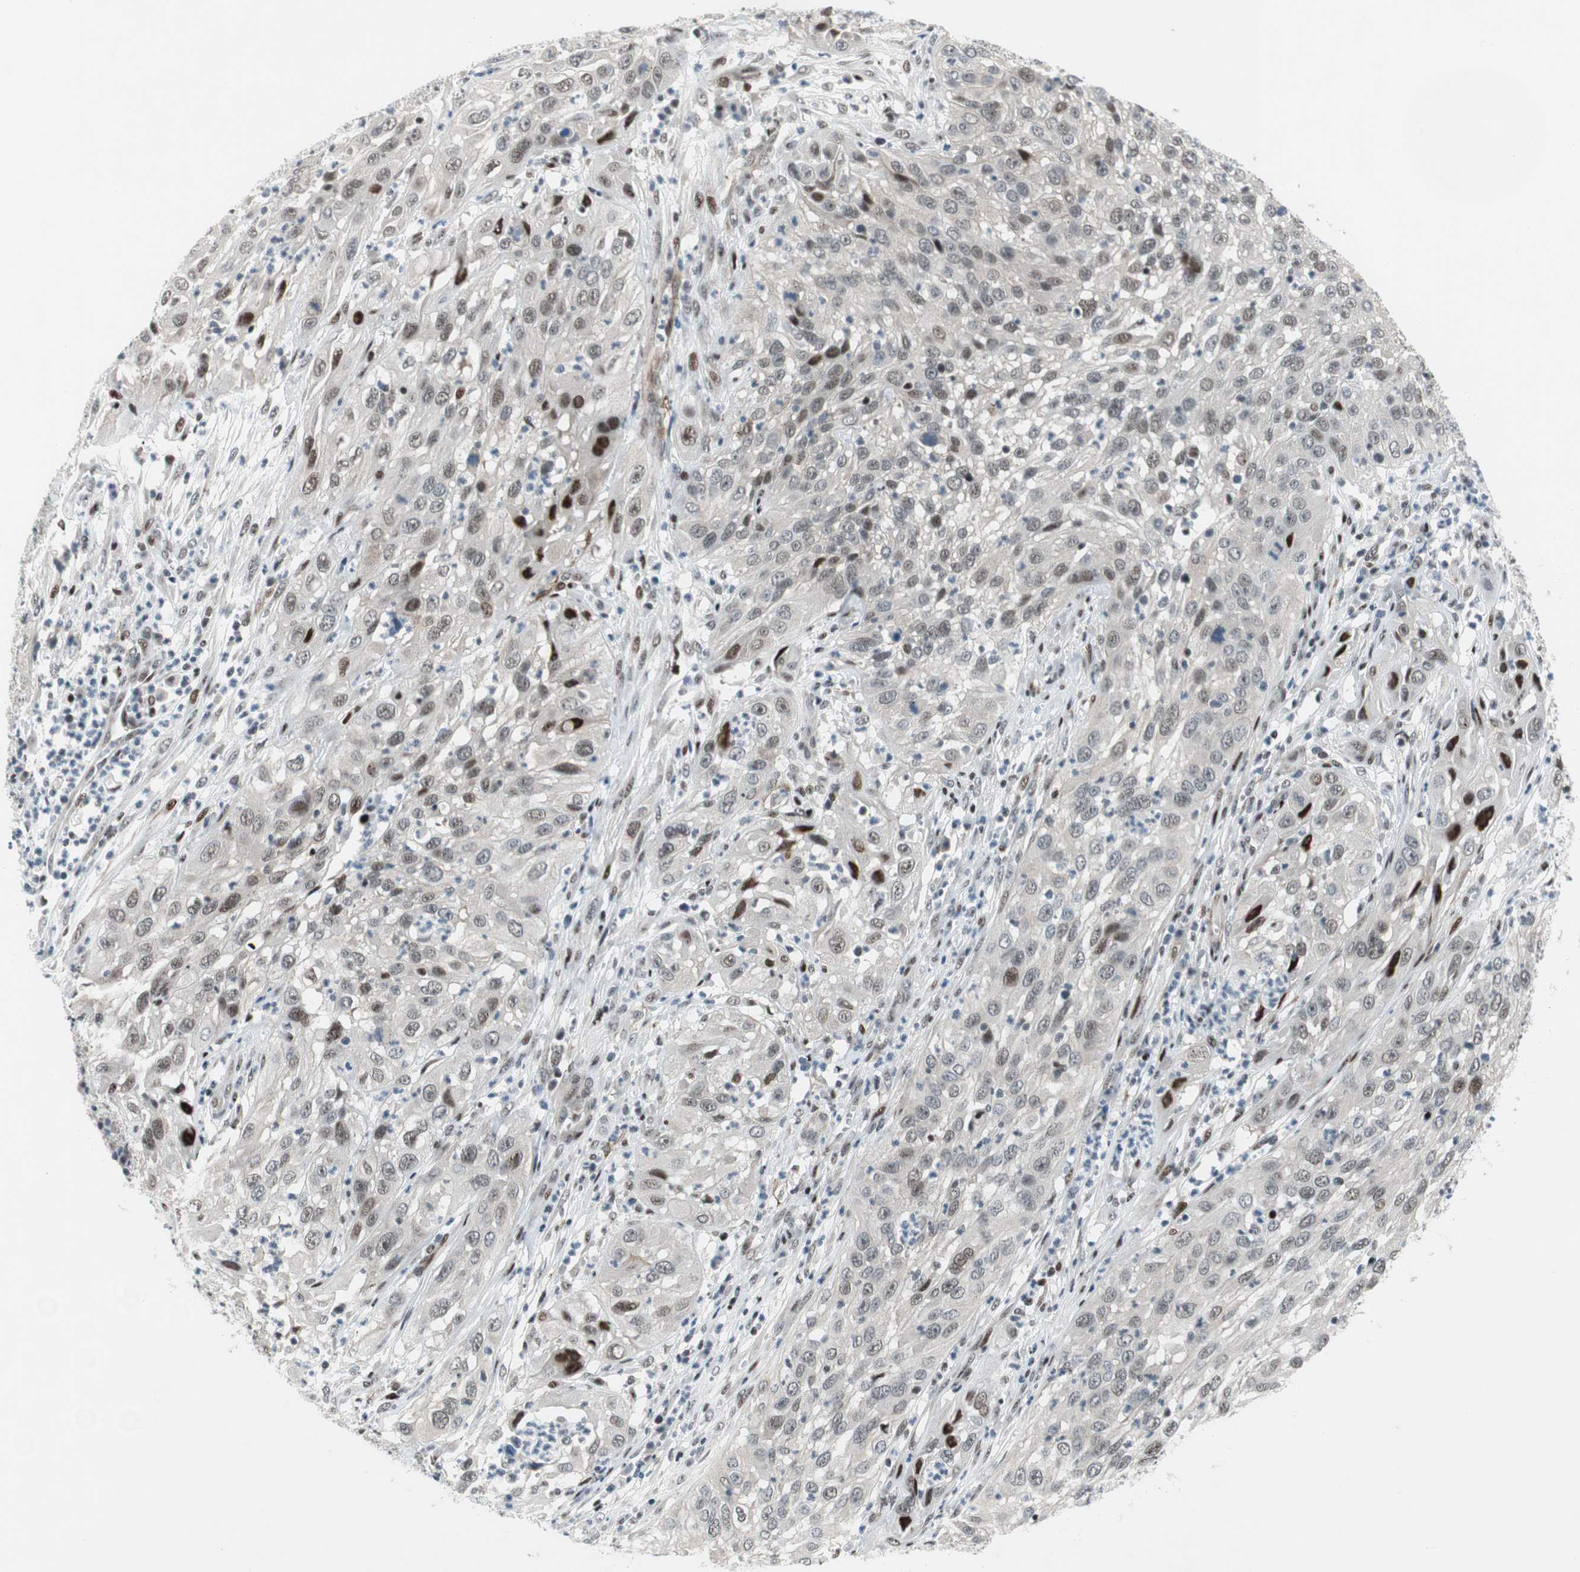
{"staining": {"intensity": "strong", "quantity": "<25%", "location": "nuclear"}, "tissue": "cervical cancer", "cell_type": "Tumor cells", "image_type": "cancer", "snomed": [{"axis": "morphology", "description": "Squamous cell carcinoma, NOS"}, {"axis": "topography", "description": "Cervix"}], "caption": "Brown immunohistochemical staining in squamous cell carcinoma (cervical) reveals strong nuclear positivity in about <25% of tumor cells.", "gene": "FBXO44", "patient": {"sex": "female", "age": 32}}